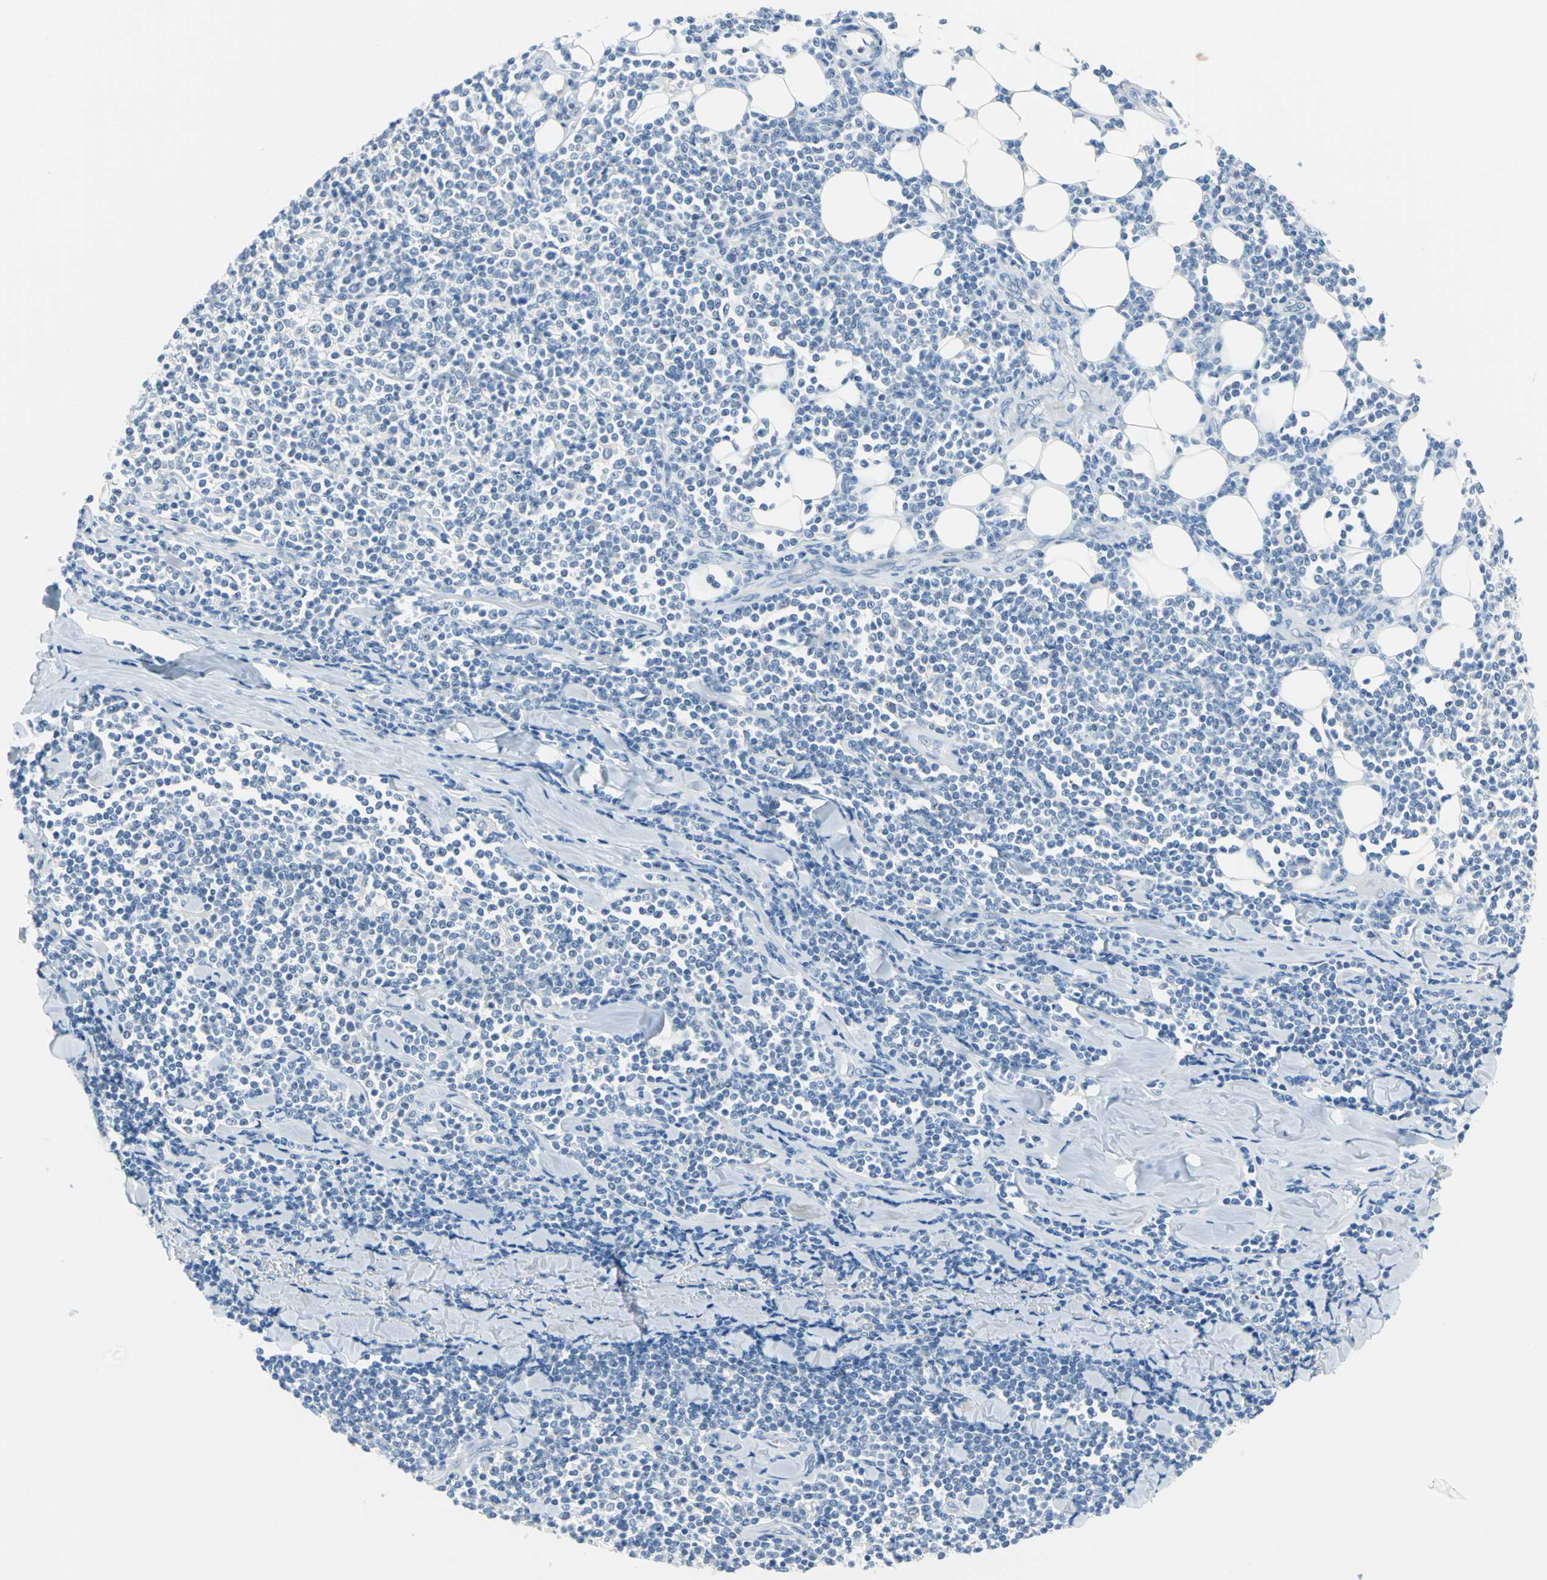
{"staining": {"intensity": "negative", "quantity": "none", "location": "none"}, "tissue": "lymphoma", "cell_type": "Tumor cells", "image_type": "cancer", "snomed": [{"axis": "morphology", "description": "Malignant lymphoma, non-Hodgkin's type, Low grade"}, {"axis": "topography", "description": "Soft tissue"}], "caption": "Protein analysis of lymphoma displays no significant expression in tumor cells.", "gene": "MUC4", "patient": {"sex": "male", "age": 92}}